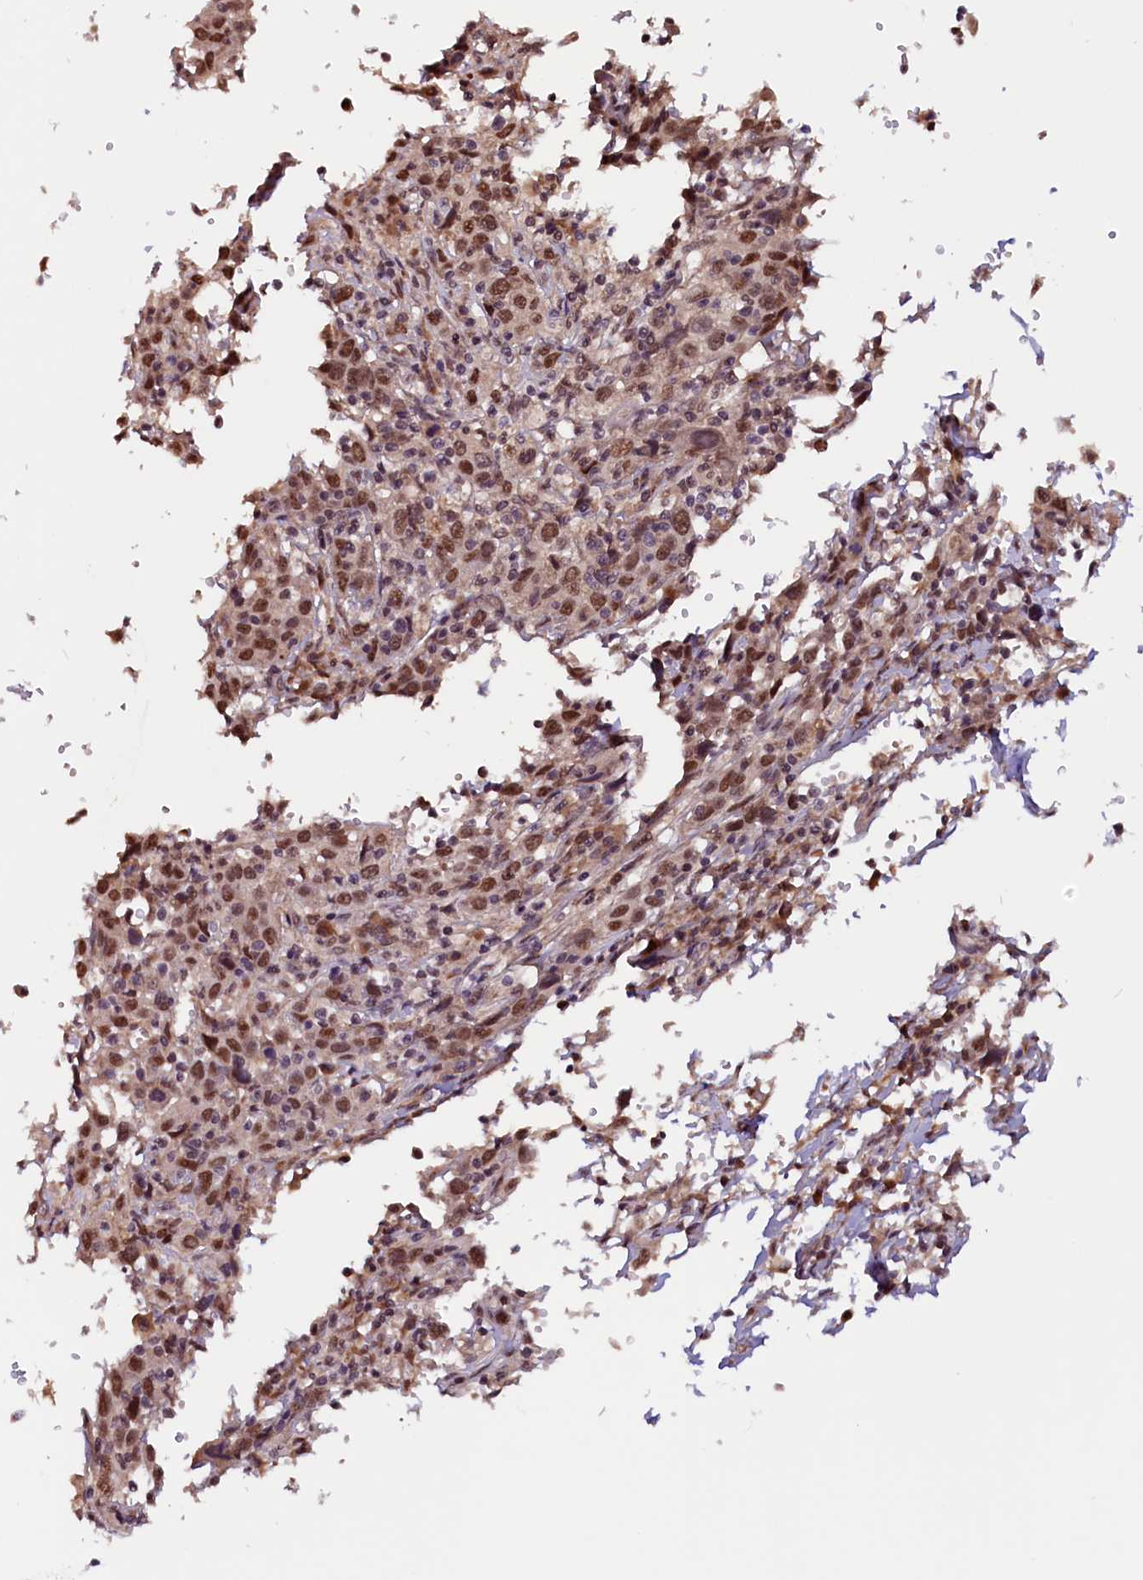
{"staining": {"intensity": "moderate", "quantity": ">75%", "location": "nuclear"}, "tissue": "cervical cancer", "cell_type": "Tumor cells", "image_type": "cancer", "snomed": [{"axis": "morphology", "description": "Squamous cell carcinoma, NOS"}, {"axis": "topography", "description": "Cervix"}], "caption": "This micrograph shows squamous cell carcinoma (cervical) stained with IHC to label a protein in brown. The nuclear of tumor cells show moderate positivity for the protein. Nuclei are counter-stained blue.", "gene": "RNMT", "patient": {"sex": "female", "age": 46}}